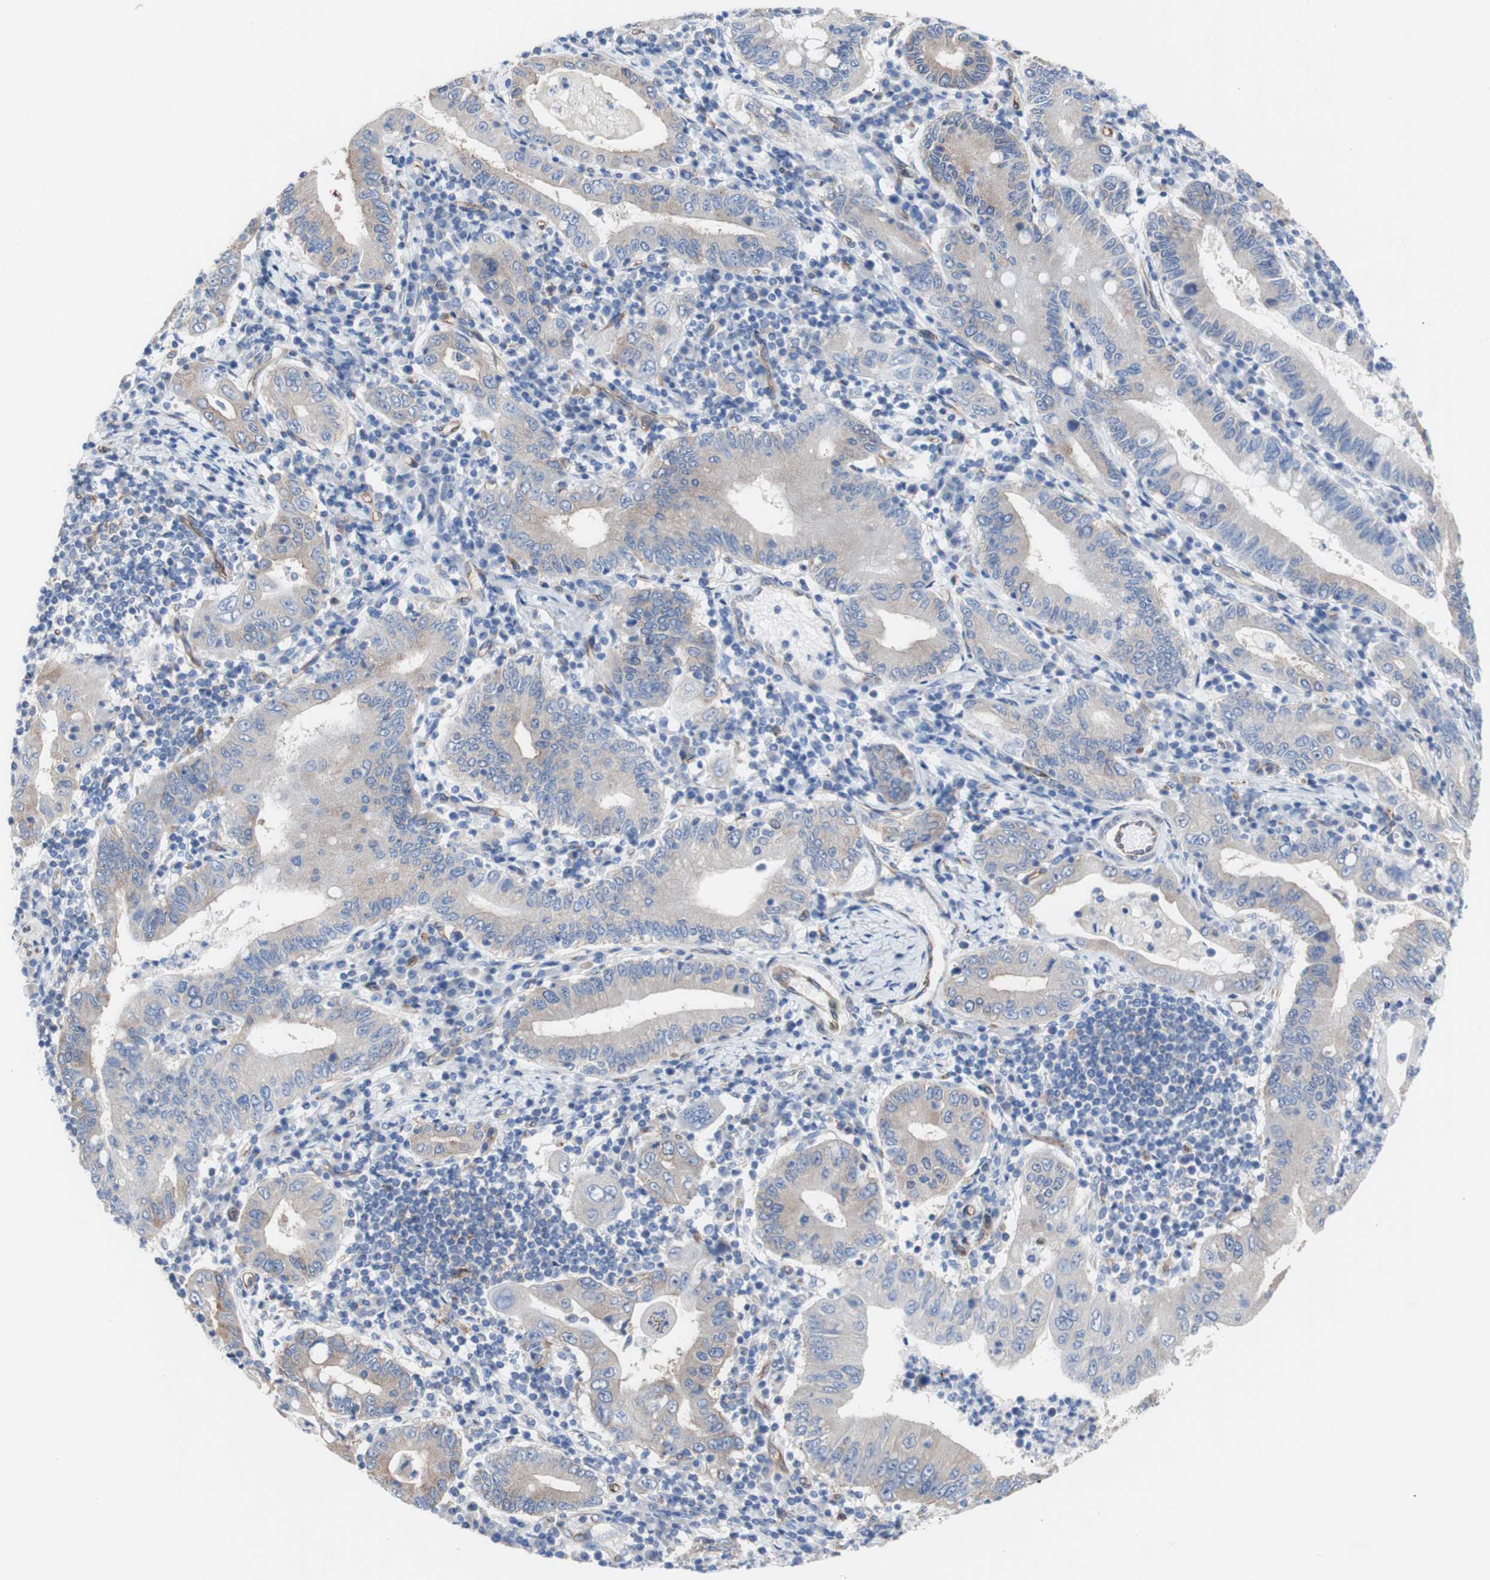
{"staining": {"intensity": "weak", "quantity": ">75%", "location": "cytoplasmic/membranous"}, "tissue": "stomach cancer", "cell_type": "Tumor cells", "image_type": "cancer", "snomed": [{"axis": "morphology", "description": "Normal tissue, NOS"}, {"axis": "morphology", "description": "Adenocarcinoma, NOS"}, {"axis": "topography", "description": "Esophagus"}, {"axis": "topography", "description": "Stomach, upper"}, {"axis": "topography", "description": "Peripheral nerve tissue"}], "caption": "This is an image of immunohistochemistry (IHC) staining of stomach adenocarcinoma, which shows weak positivity in the cytoplasmic/membranous of tumor cells.", "gene": "LRIG3", "patient": {"sex": "male", "age": 62}}